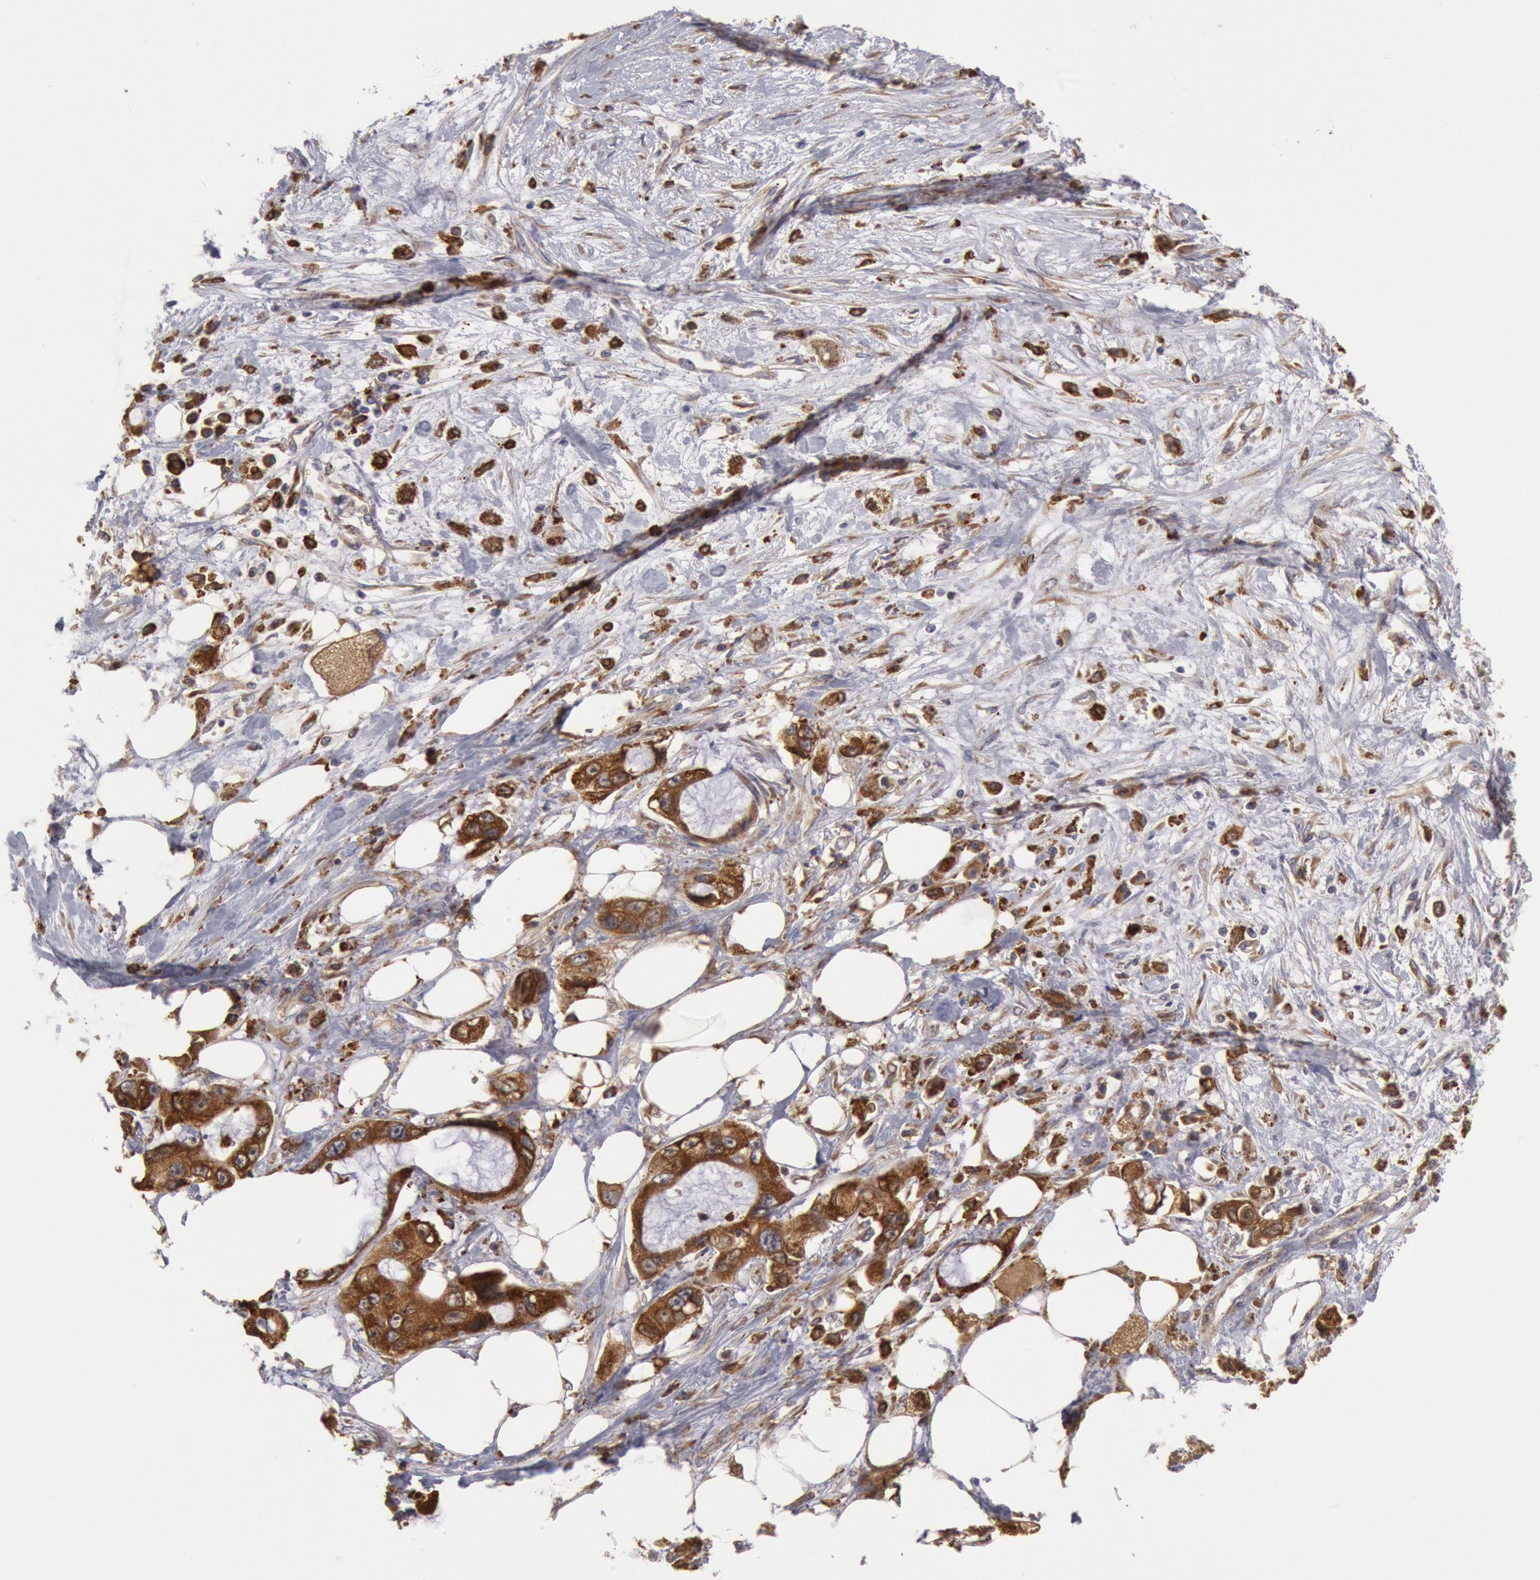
{"staining": {"intensity": "strong", "quantity": ">75%", "location": "cytoplasmic/membranous"}, "tissue": "pancreatic cancer", "cell_type": "Tumor cells", "image_type": "cancer", "snomed": [{"axis": "morphology", "description": "Adenocarcinoma, NOS"}, {"axis": "topography", "description": "Pancreas"}, {"axis": "topography", "description": "Stomach, upper"}], "caption": "Immunohistochemistry (IHC) of human pancreatic cancer (adenocarcinoma) exhibits high levels of strong cytoplasmic/membranous expression in approximately >75% of tumor cells.", "gene": "ERP44", "patient": {"sex": "male", "age": 77}}